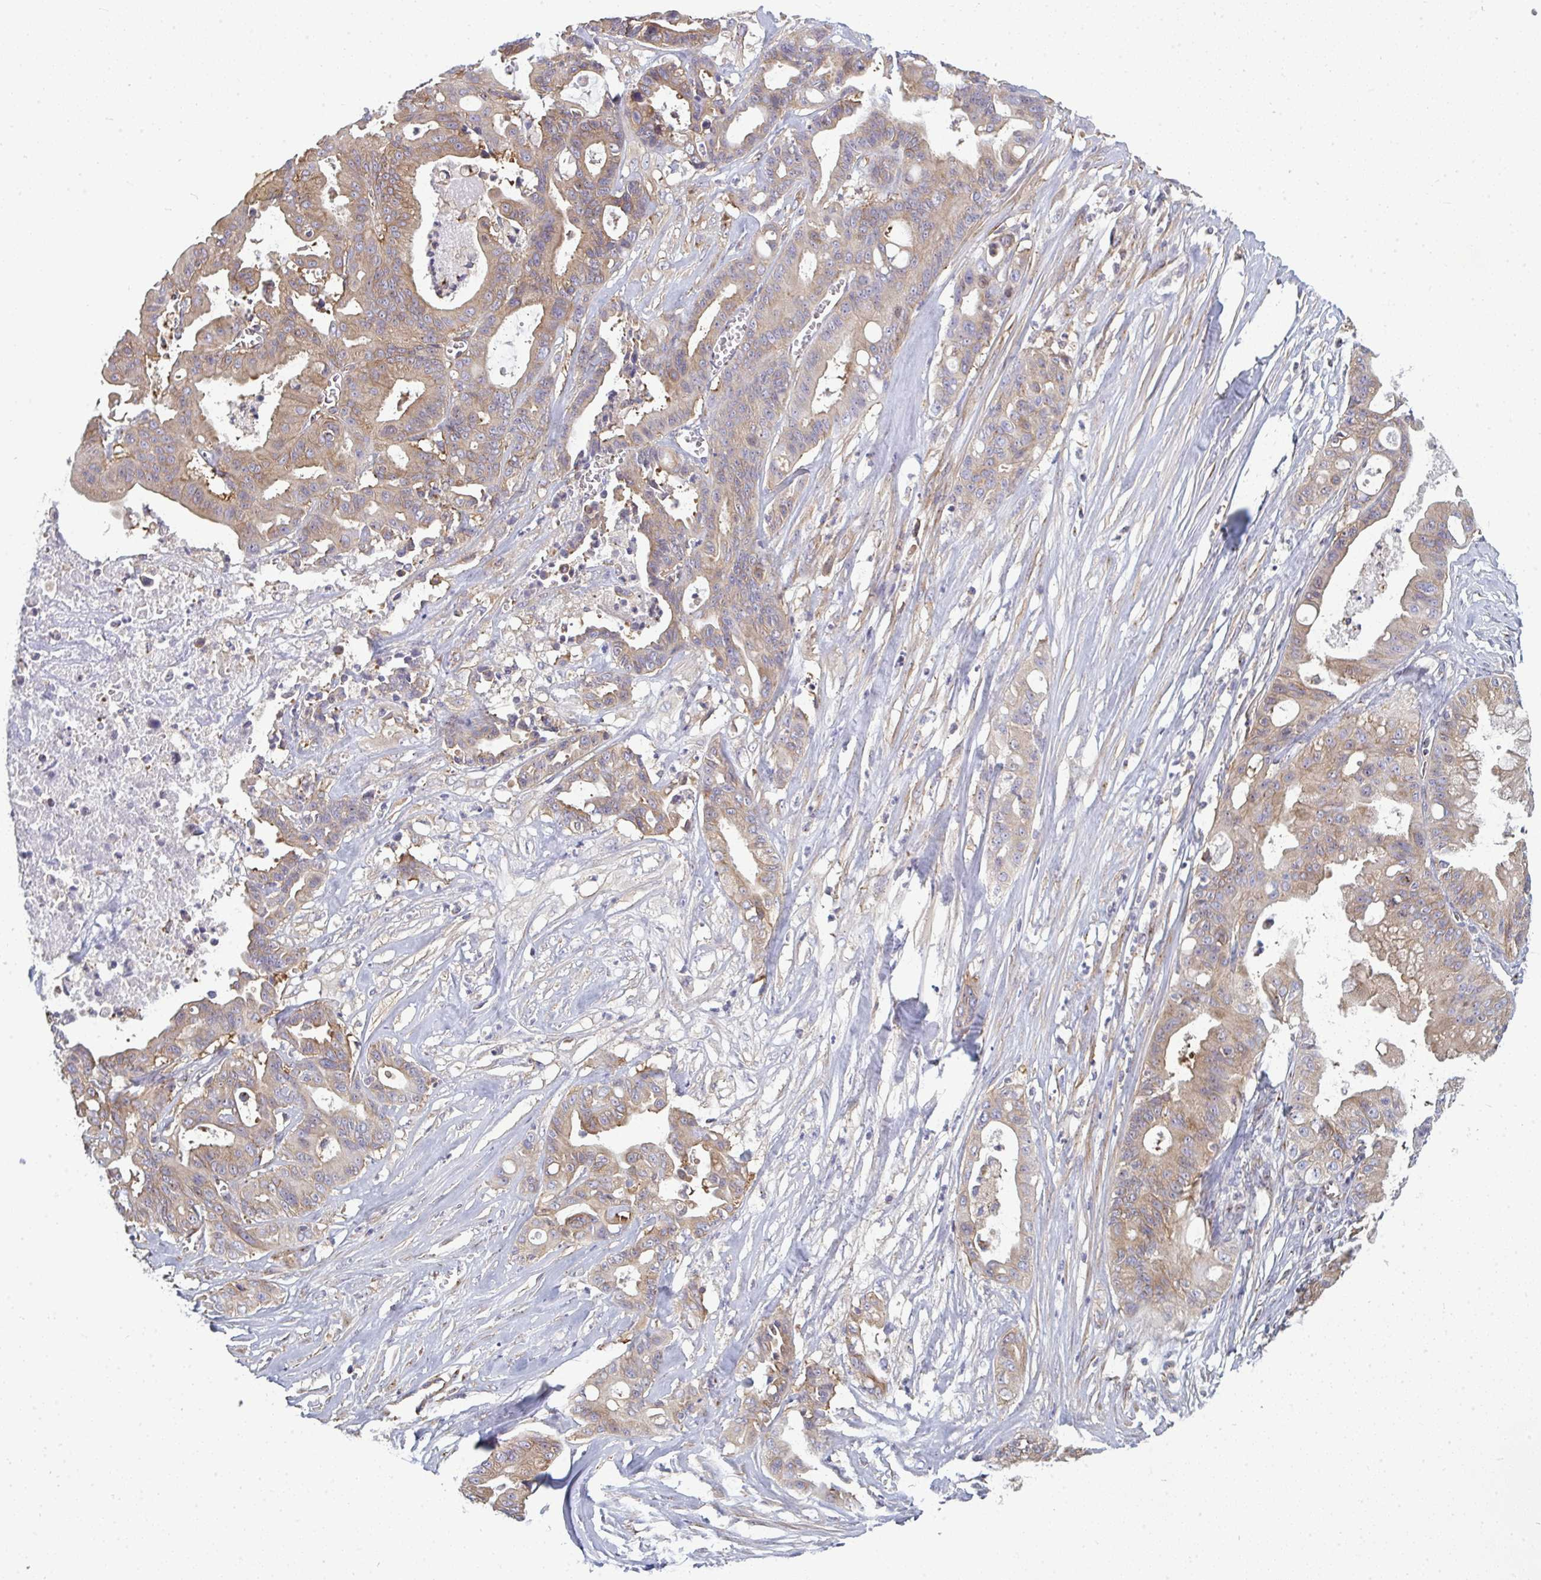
{"staining": {"intensity": "moderate", "quantity": ">75%", "location": "cytoplasmic/membranous"}, "tissue": "ovarian cancer", "cell_type": "Tumor cells", "image_type": "cancer", "snomed": [{"axis": "morphology", "description": "Cystadenocarcinoma, mucinous, NOS"}, {"axis": "topography", "description": "Ovary"}], "caption": "Moderate cytoplasmic/membranous staining is present in approximately >75% of tumor cells in mucinous cystadenocarcinoma (ovarian). (brown staining indicates protein expression, while blue staining denotes nuclei).", "gene": "DYNC1I2", "patient": {"sex": "female", "age": 70}}